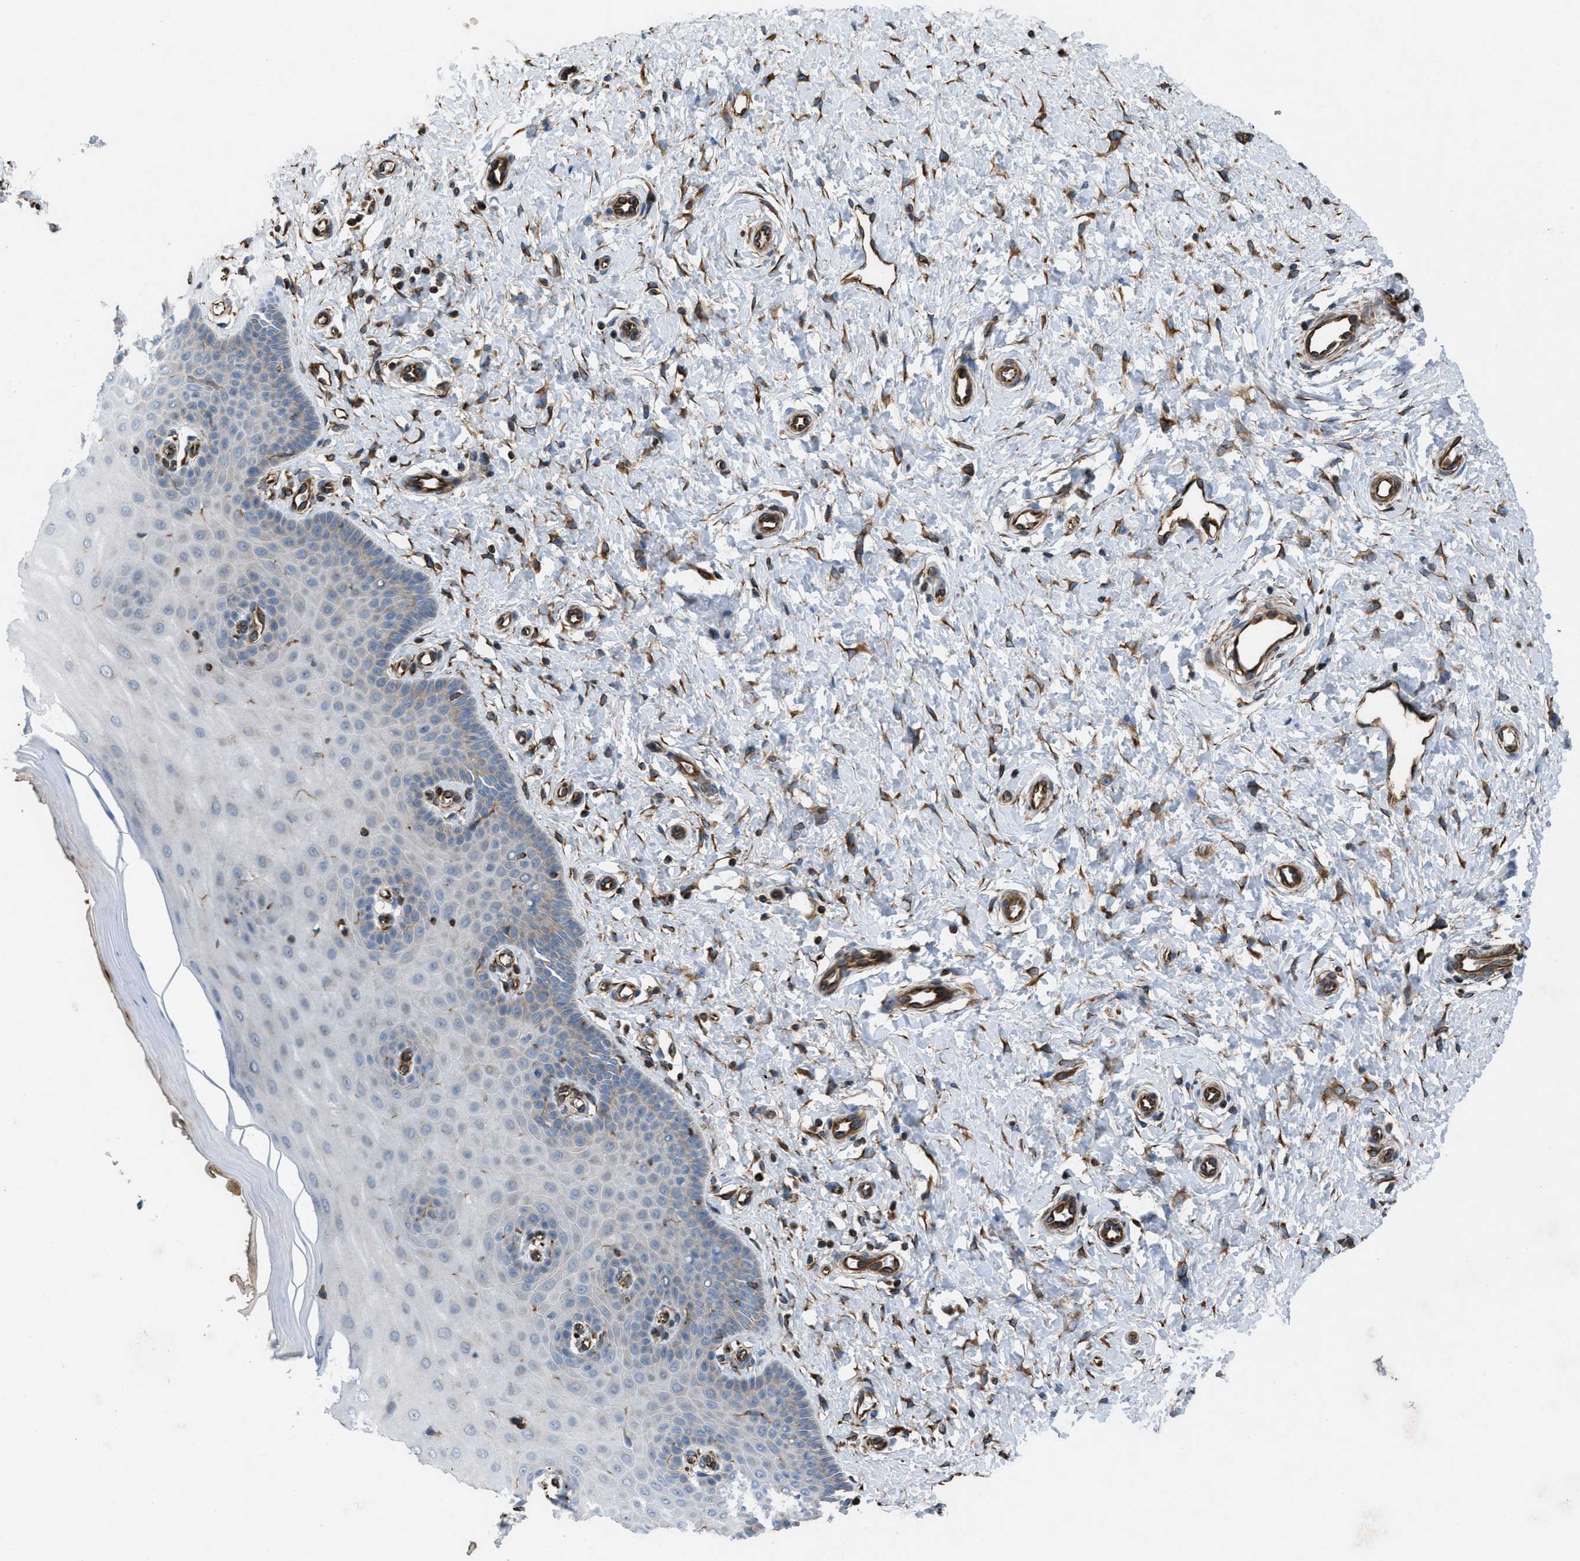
{"staining": {"intensity": "weak", "quantity": "<25%", "location": "cytoplasmic/membranous"}, "tissue": "cervix", "cell_type": "Glandular cells", "image_type": "normal", "snomed": [{"axis": "morphology", "description": "Normal tissue, NOS"}, {"axis": "topography", "description": "Cervix"}], "caption": "Cervix was stained to show a protein in brown. There is no significant expression in glandular cells. (DAB immunohistochemistry, high magnification).", "gene": "SLC6A9", "patient": {"sex": "female", "age": 55}}